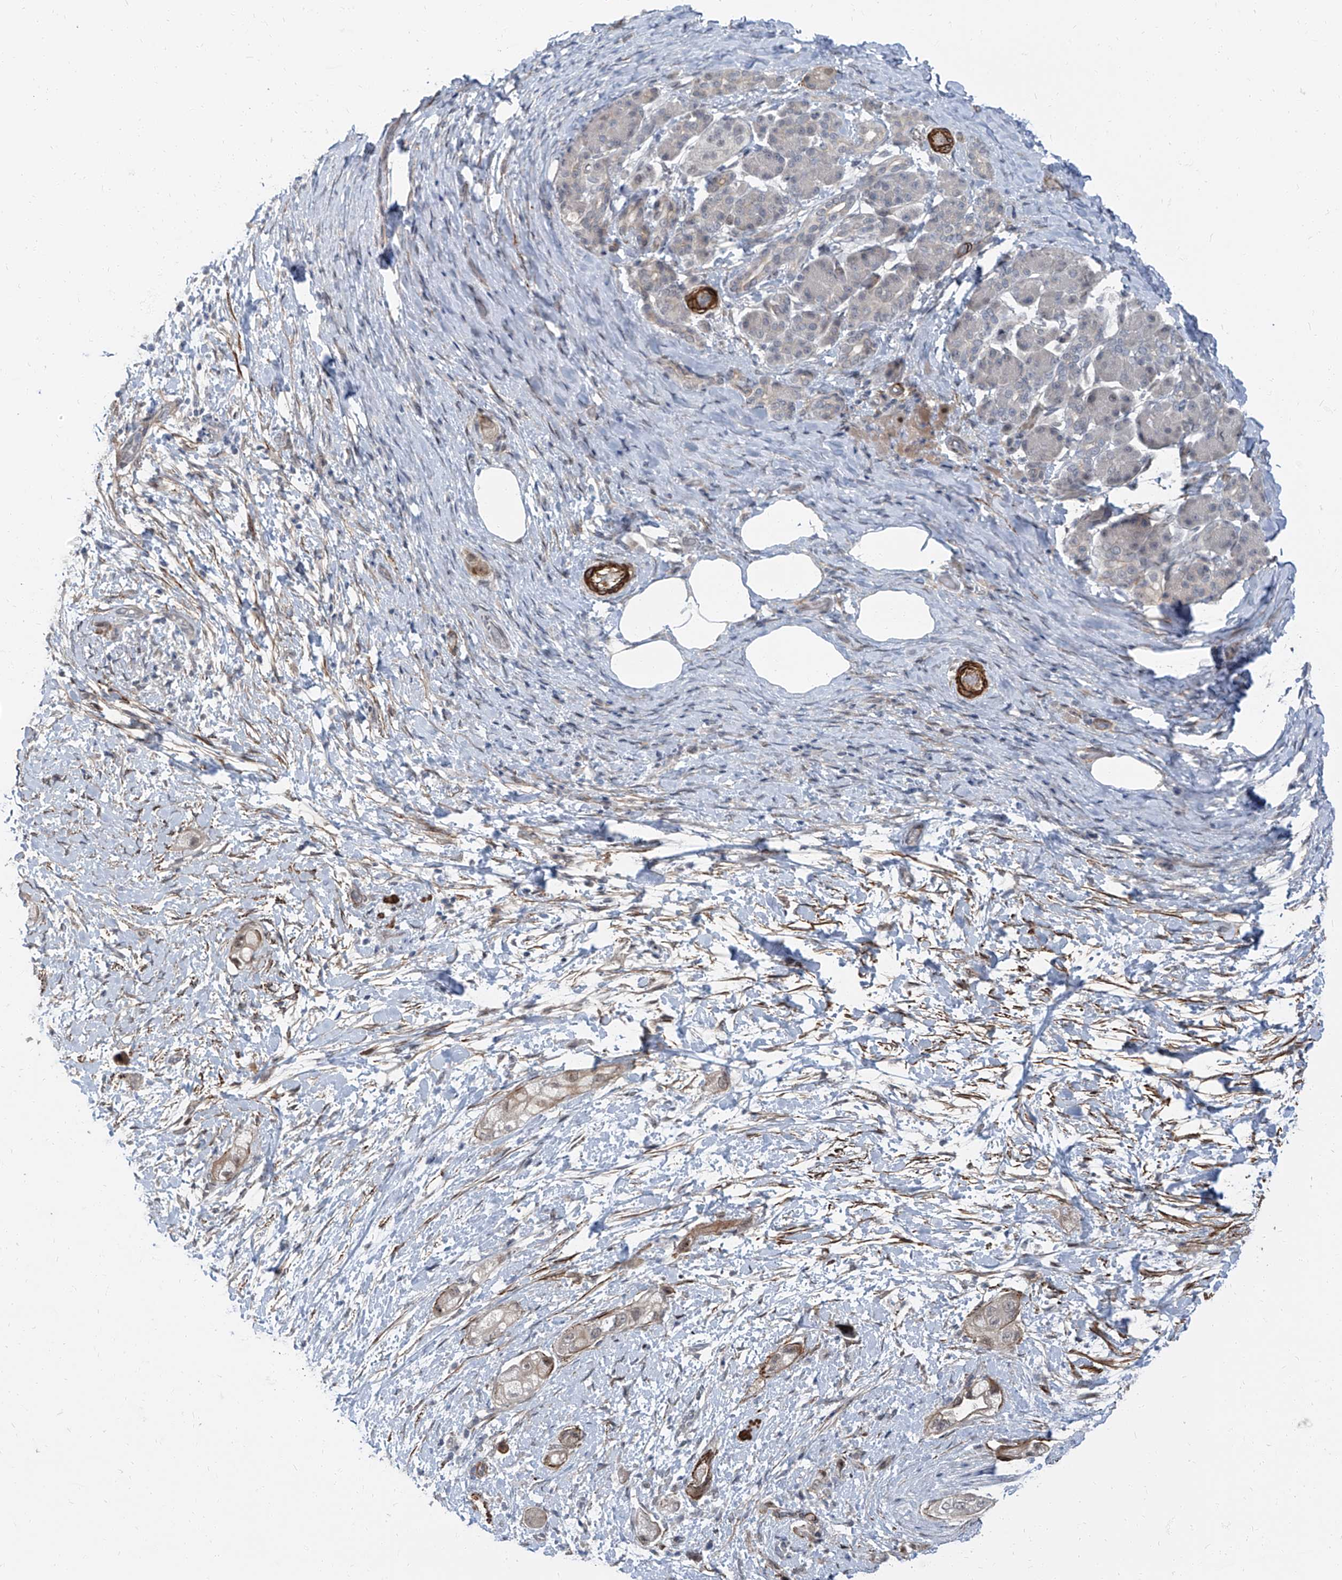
{"staining": {"intensity": "negative", "quantity": "none", "location": "none"}, "tissue": "pancreatic cancer", "cell_type": "Tumor cells", "image_type": "cancer", "snomed": [{"axis": "morphology", "description": "Adenocarcinoma, NOS"}, {"axis": "topography", "description": "Pancreas"}], "caption": "A photomicrograph of pancreatic cancer stained for a protein demonstrates no brown staining in tumor cells.", "gene": "TXLNB", "patient": {"sex": "male", "age": 58}}